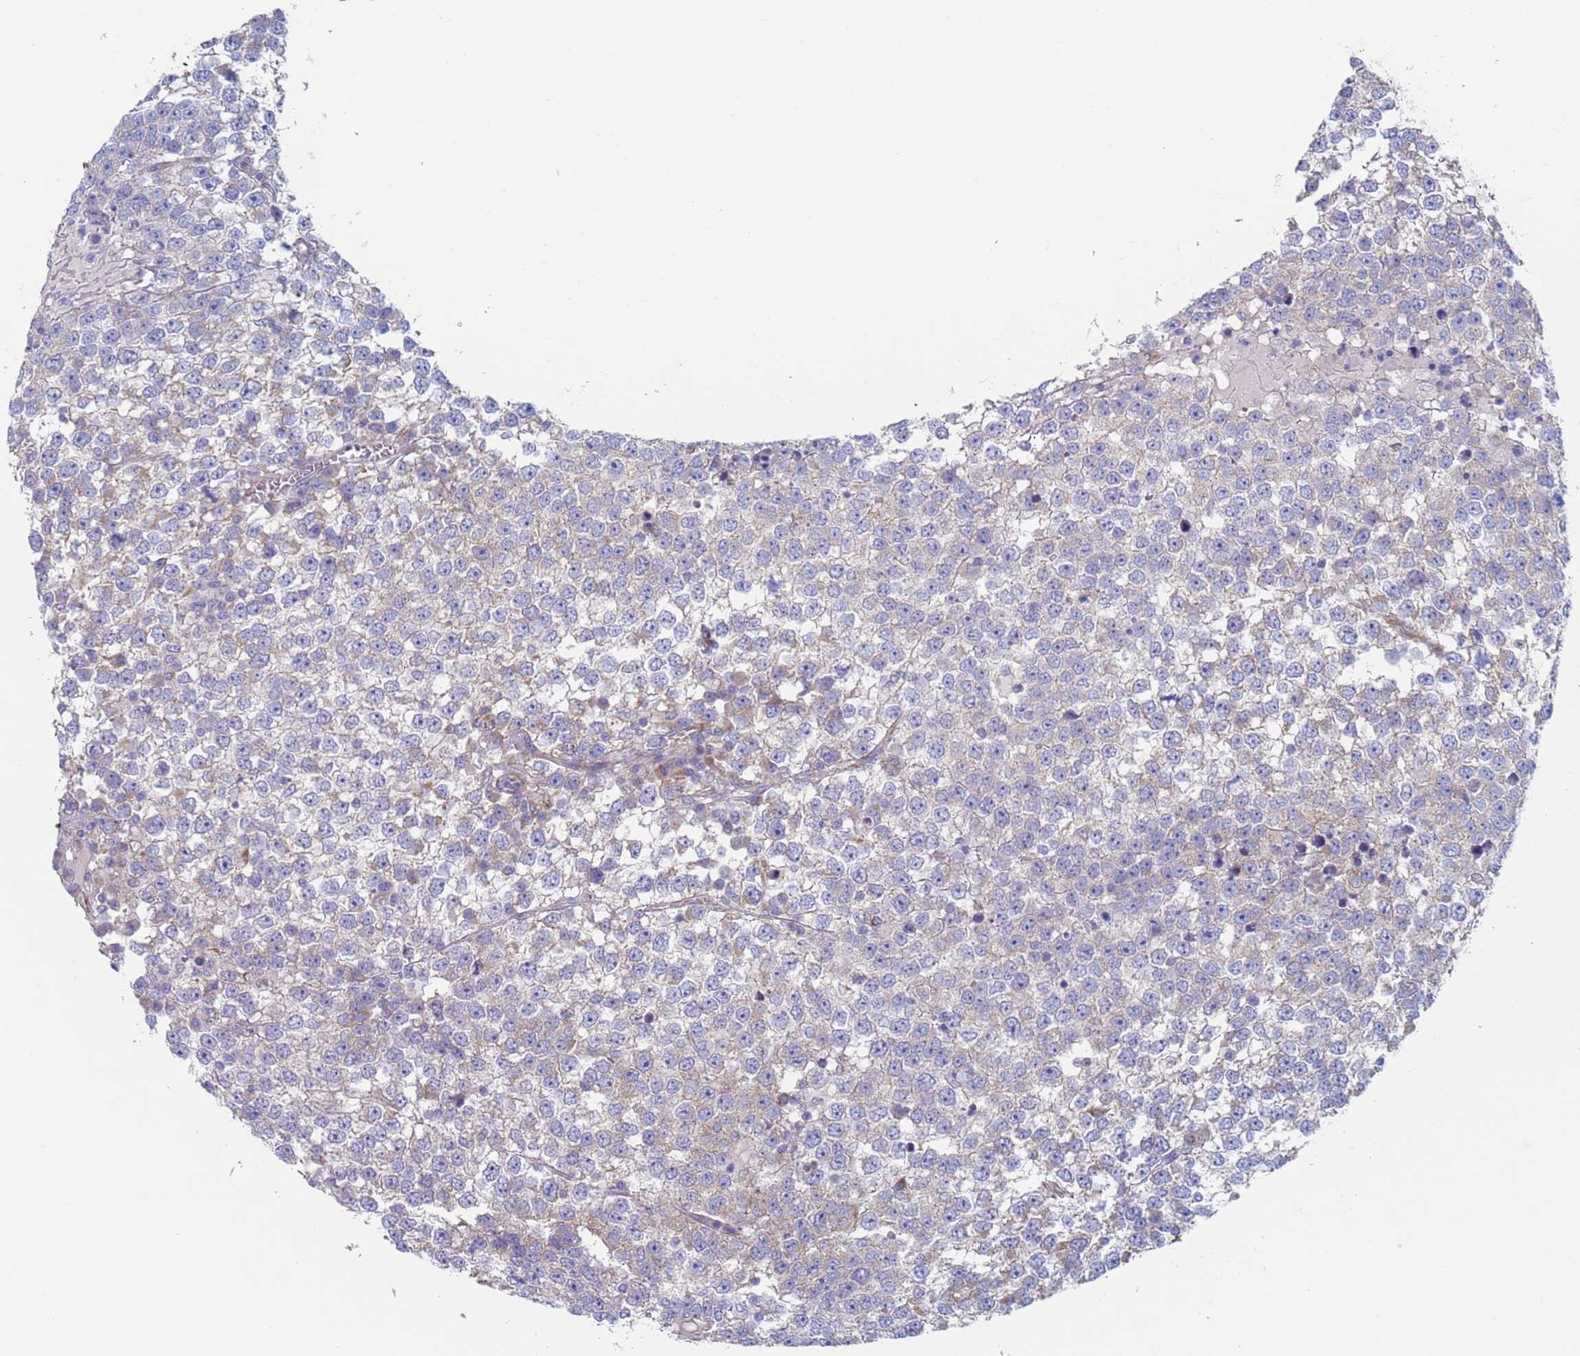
{"staining": {"intensity": "negative", "quantity": "none", "location": "none"}, "tissue": "testis cancer", "cell_type": "Tumor cells", "image_type": "cancer", "snomed": [{"axis": "morphology", "description": "Seminoma, NOS"}, {"axis": "topography", "description": "Testis"}], "caption": "Testis cancer (seminoma) was stained to show a protein in brown. There is no significant positivity in tumor cells. (DAB (3,3'-diaminobenzidine) IHC visualized using brightfield microscopy, high magnification).", "gene": "CHCHD6", "patient": {"sex": "male", "age": 65}}